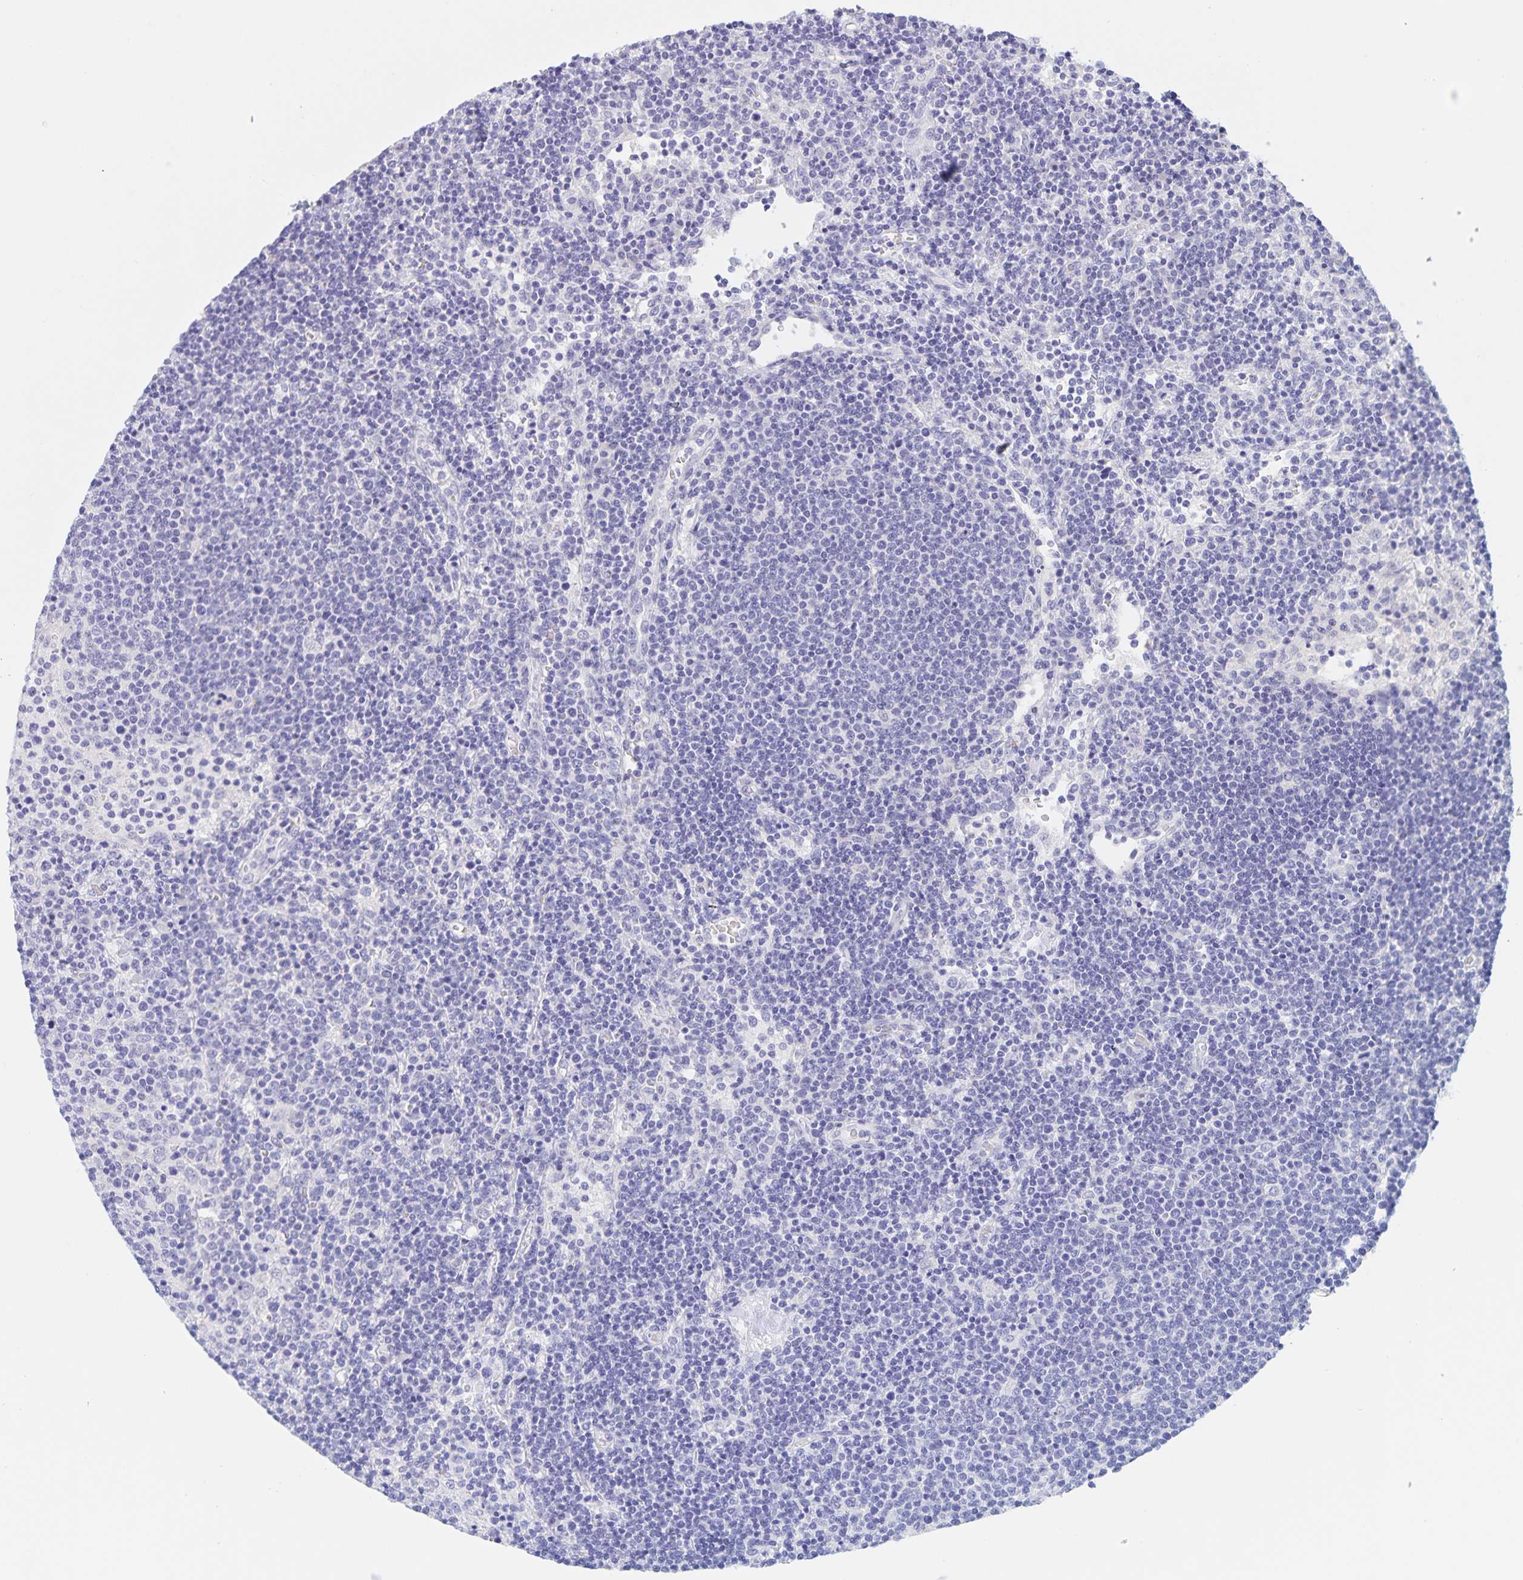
{"staining": {"intensity": "negative", "quantity": "none", "location": "none"}, "tissue": "lymphoma", "cell_type": "Tumor cells", "image_type": "cancer", "snomed": [{"axis": "morphology", "description": "Malignant lymphoma, non-Hodgkin's type, High grade"}, {"axis": "topography", "description": "Lymph node"}], "caption": "High magnification brightfield microscopy of lymphoma stained with DAB (3,3'-diaminobenzidine) (brown) and counterstained with hematoxylin (blue): tumor cells show no significant staining. Nuclei are stained in blue.", "gene": "DMGDH", "patient": {"sex": "male", "age": 61}}